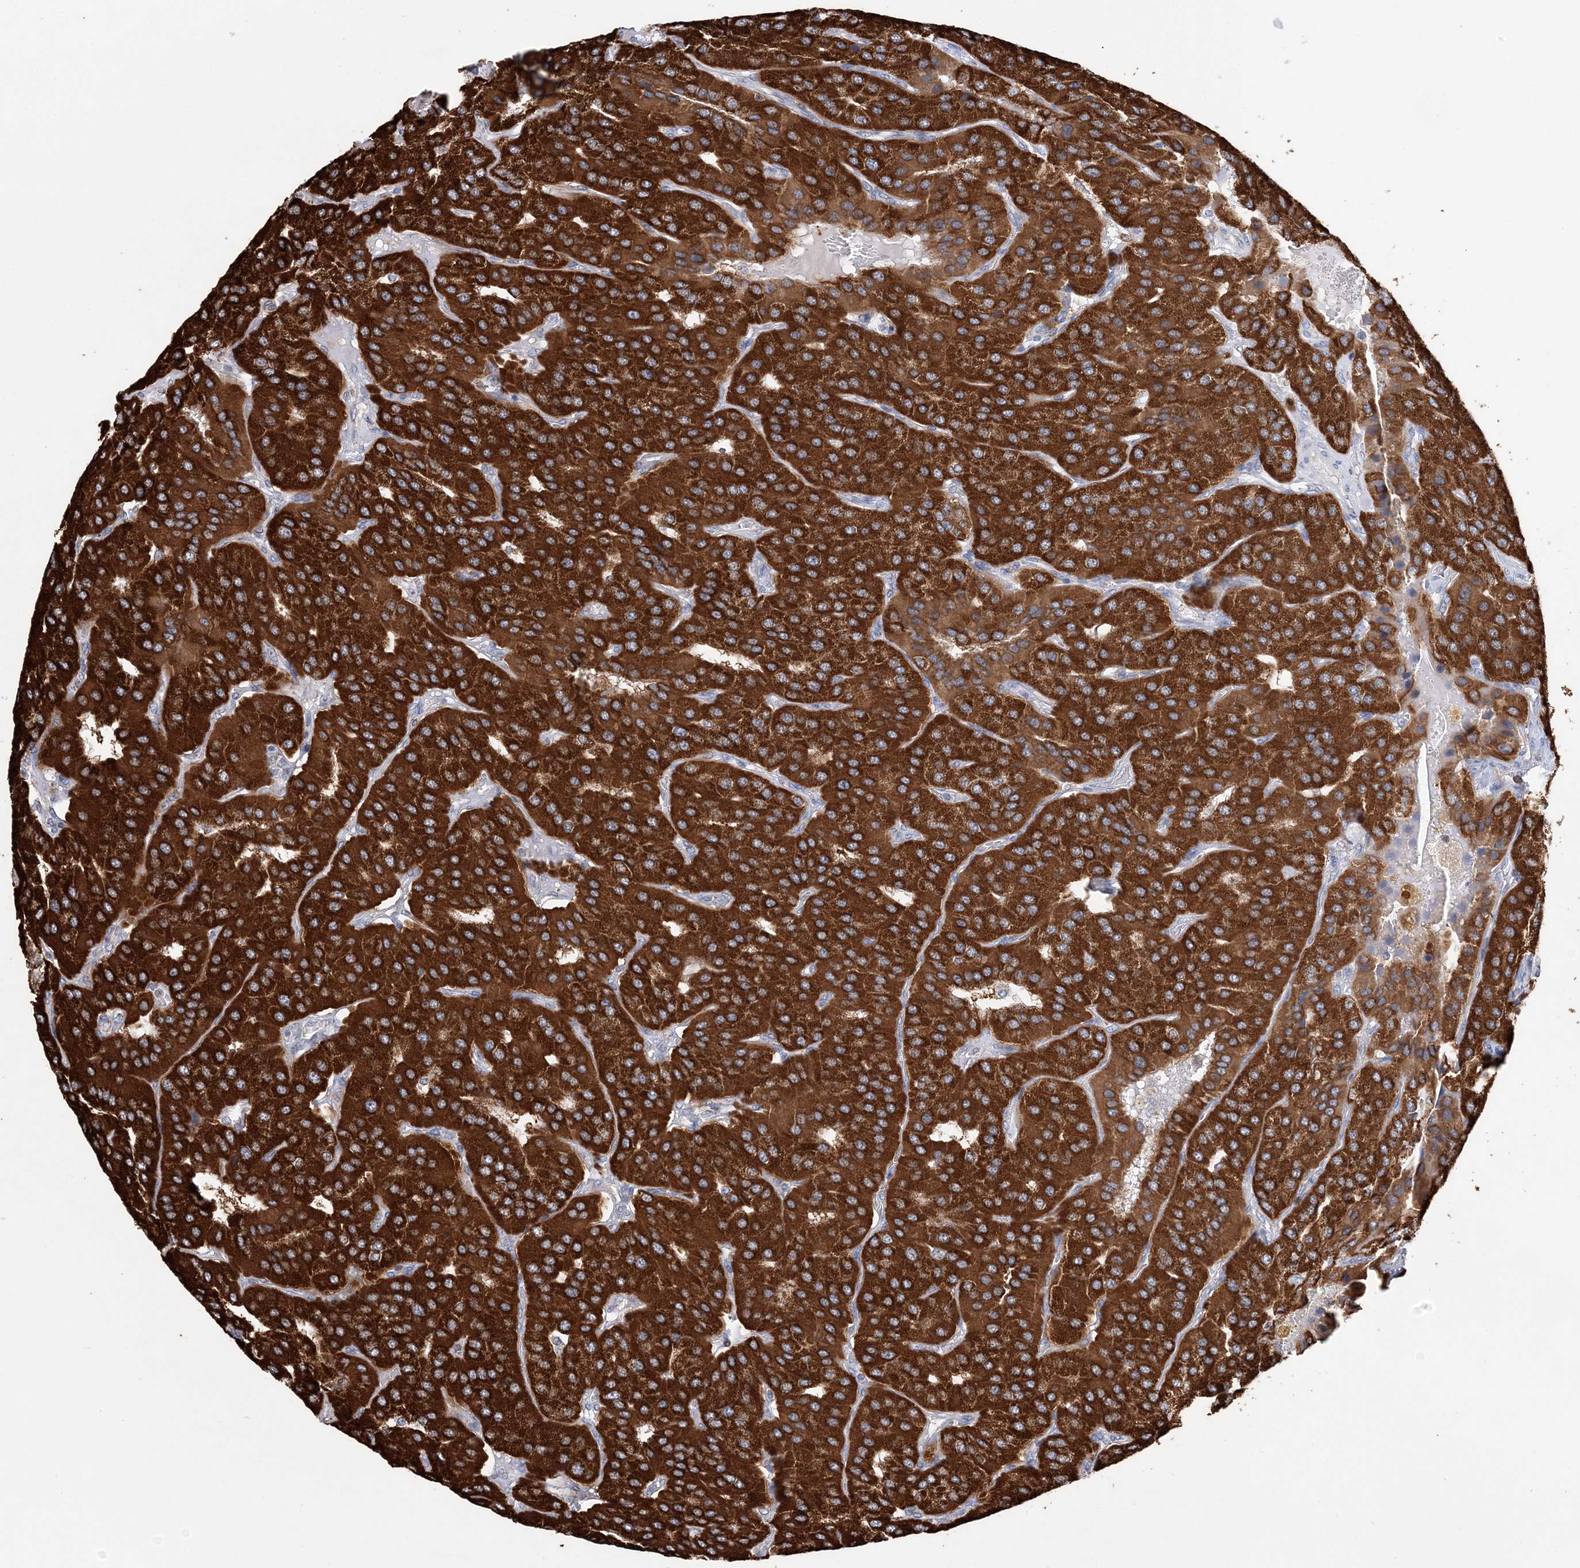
{"staining": {"intensity": "strong", "quantity": ">75%", "location": "cytoplasmic/membranous"}, "tissue": "parathyroid gland", "cell_type": "Glandular cells", "image_type": "normal", "snomed": [{"axis": "morphology", "description": "Normal tissue, NOS"}, {"axis": "morphology", "description": "Adenoma, NOS"}, {"axis": "topography", "description": "Parathyroid gland"}], "caption": "Approximately >75% of glandular cells in normal human parathyroid gland reveal strong cytoplasmic/membranous protein expression as visualized by brown immunohistochemical staining.", "gene": "TTC32", "patient": {"sex": "female", "age": 86}}